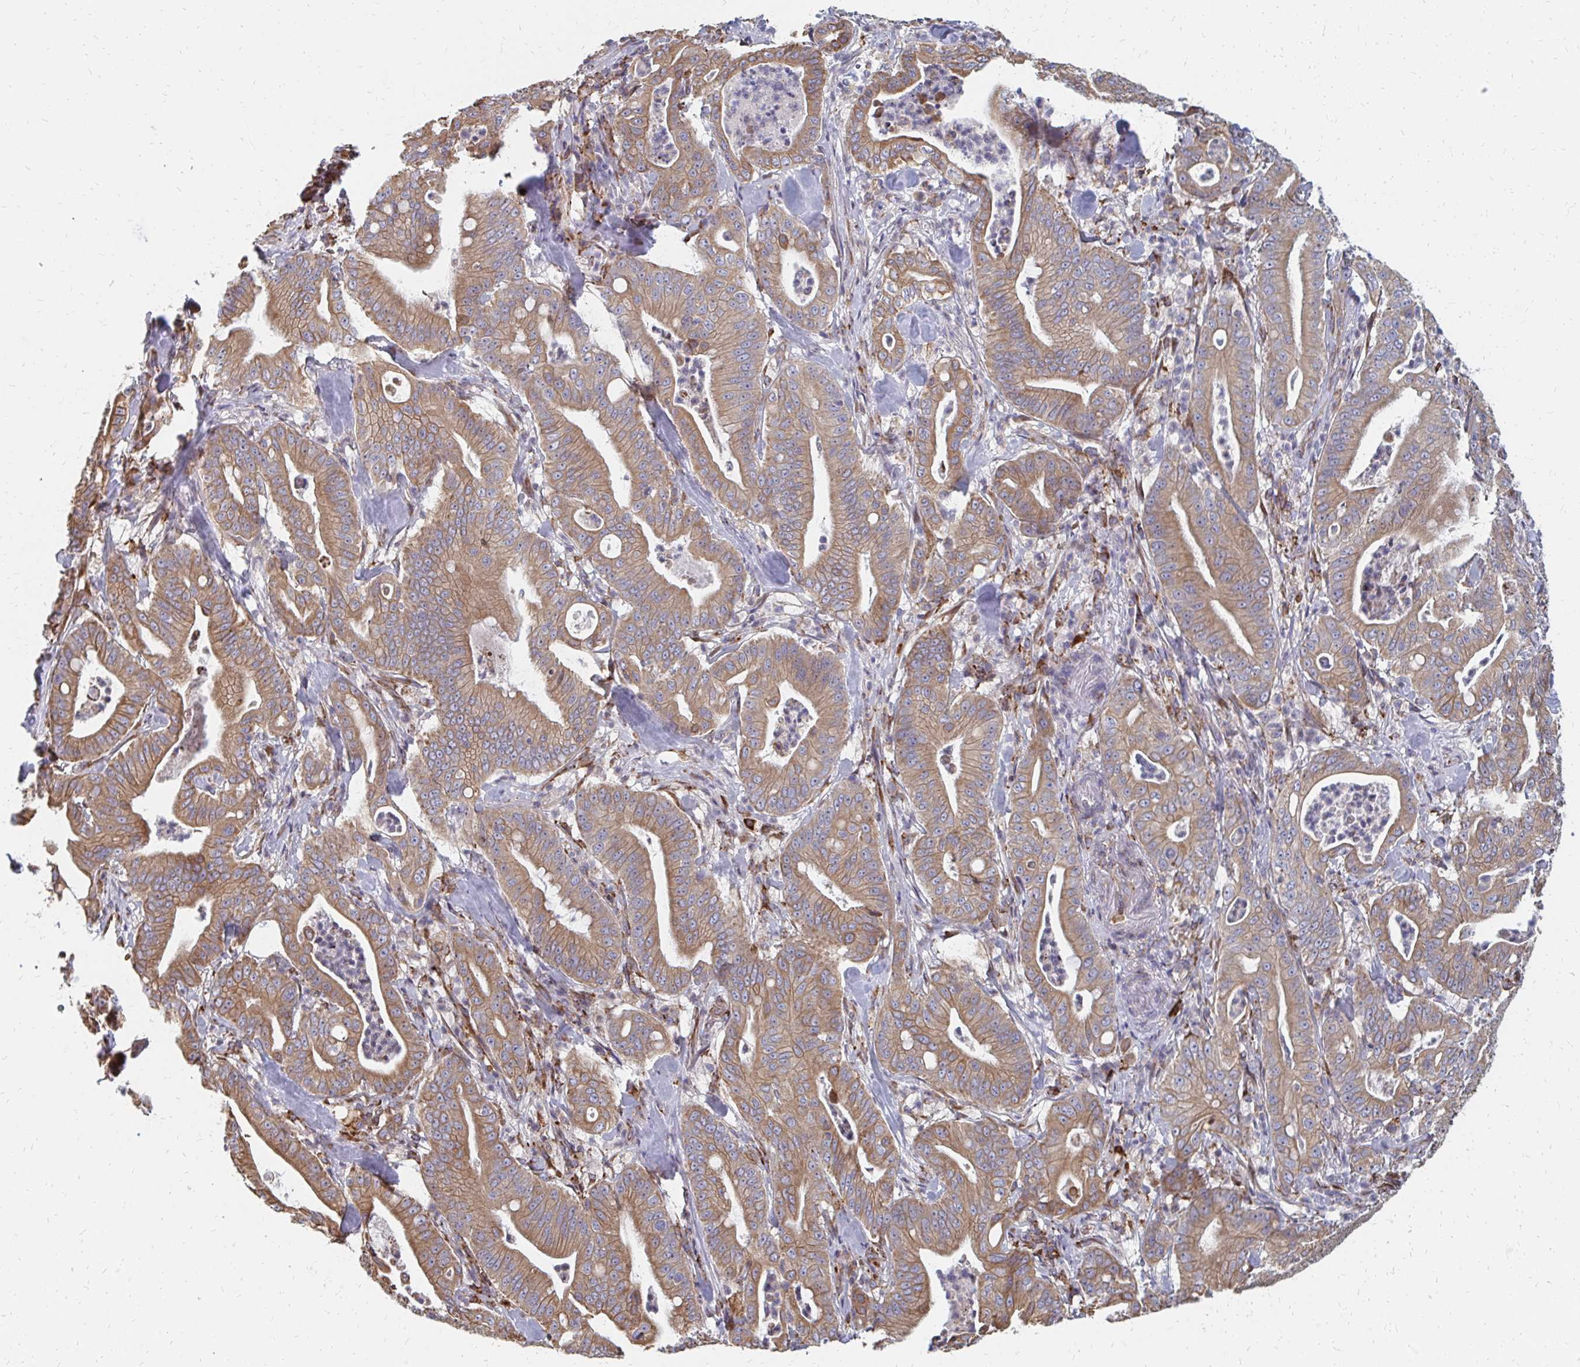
{"staining": {"intensity": "moderate", "quantity": ">75%", "location": "cytoplasmic/membranous"}, "tissue": "pancreatic cancer", "cell_type": "Tumor cells", "image_type": "cancer", "snomed": [{"axis": "morphology", "description": "Adenocarcinoma, NOS"}, {"axis": "topography", "description": "Pancreas"}], "caption": "Pancreatic cancer (adenocarcinoma) stained with IHC shows moderate cytoplasmic/membranous expression in approximately >75% of tumor cells.", "gene": "PPP1R13L", "patient": {"sex": "male", "age": 71}}